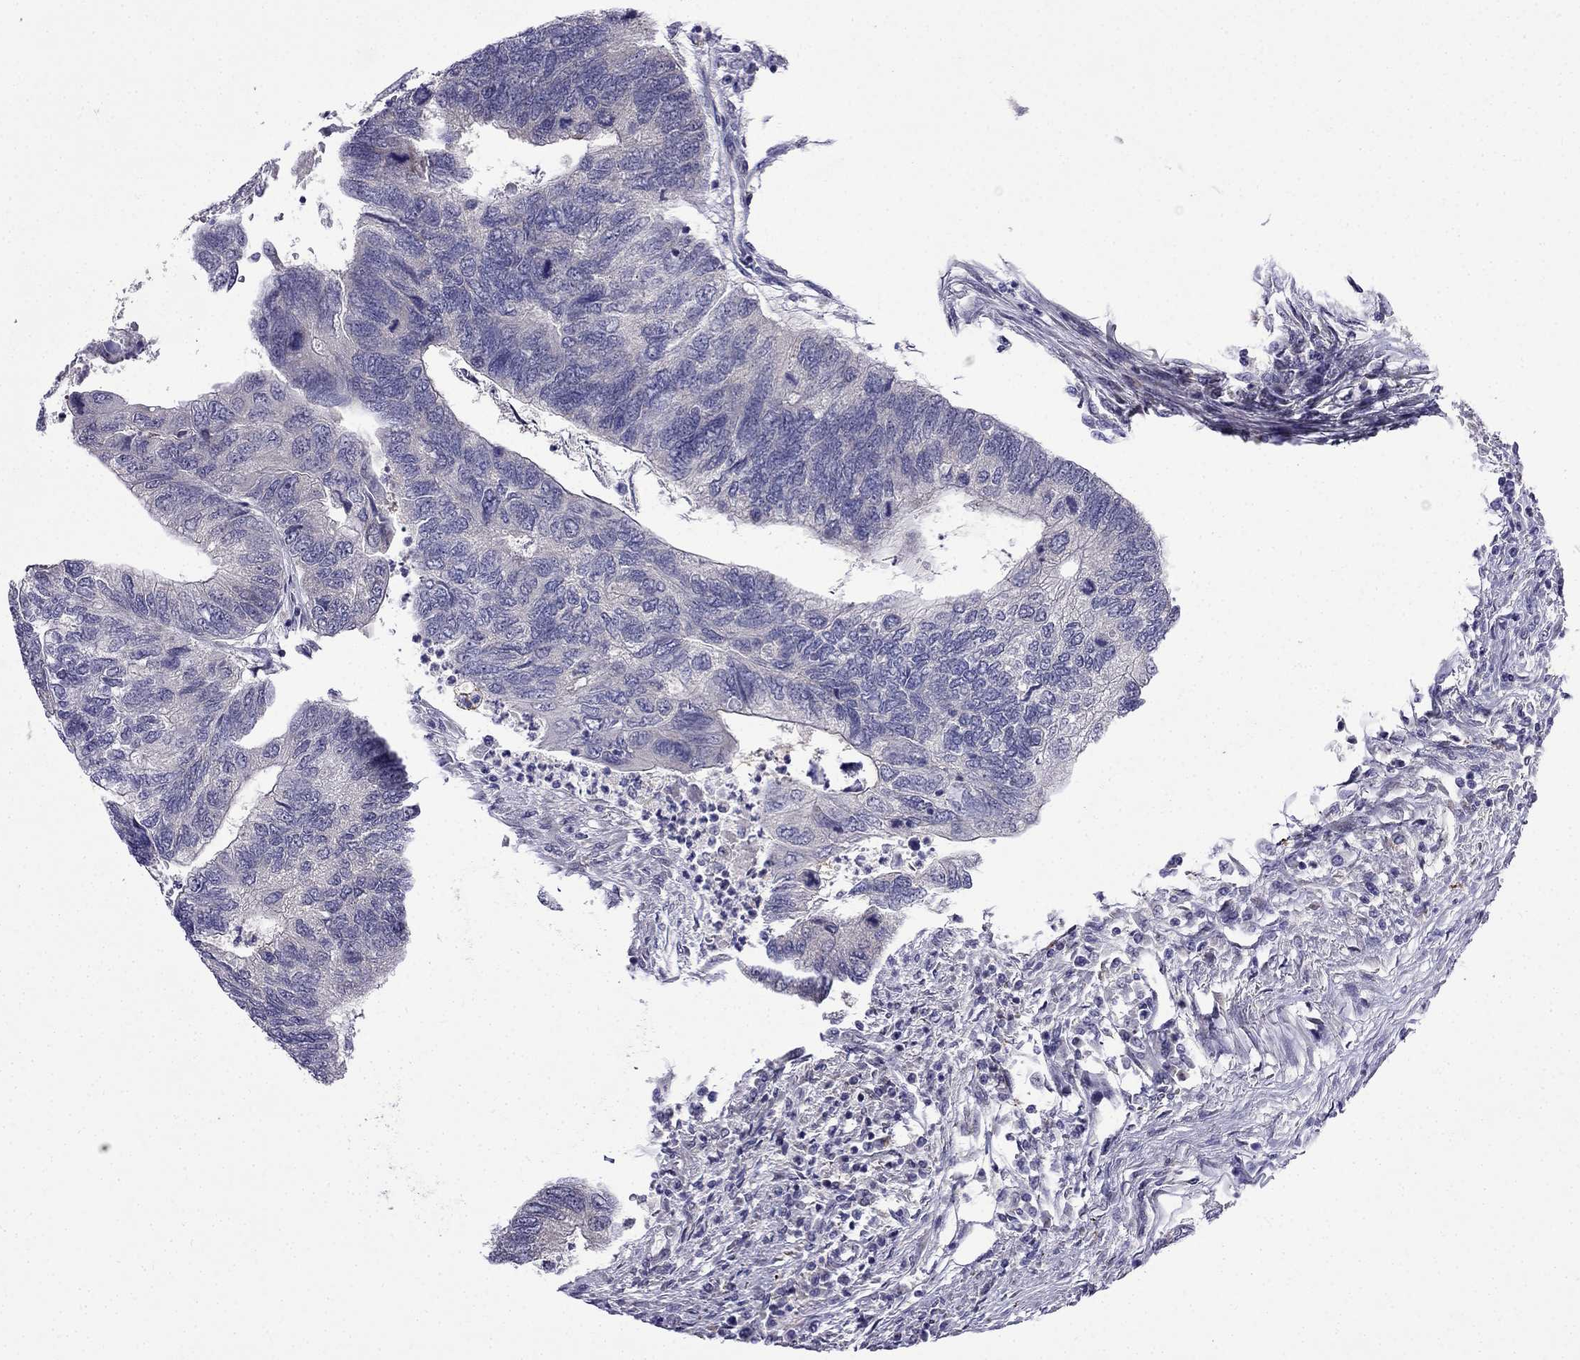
{"staining": {"intensity": "negative", "quantity": "none", "location": "none"}, "tissue": "colorectal cancer", "cell_type": "Tumor cells", "image_type": "cancer", "snomed": [{"axis": "morphology", "description": "Adenocarcinoma, NOS"}, {"axis": "topography", "description": "Colon"}], "caption": "Tumor cells are negative for protein expression in human adenocarcinoma (colorectal).", "gene": "PI16", "patient": {"sex": "female", "age": 67}}